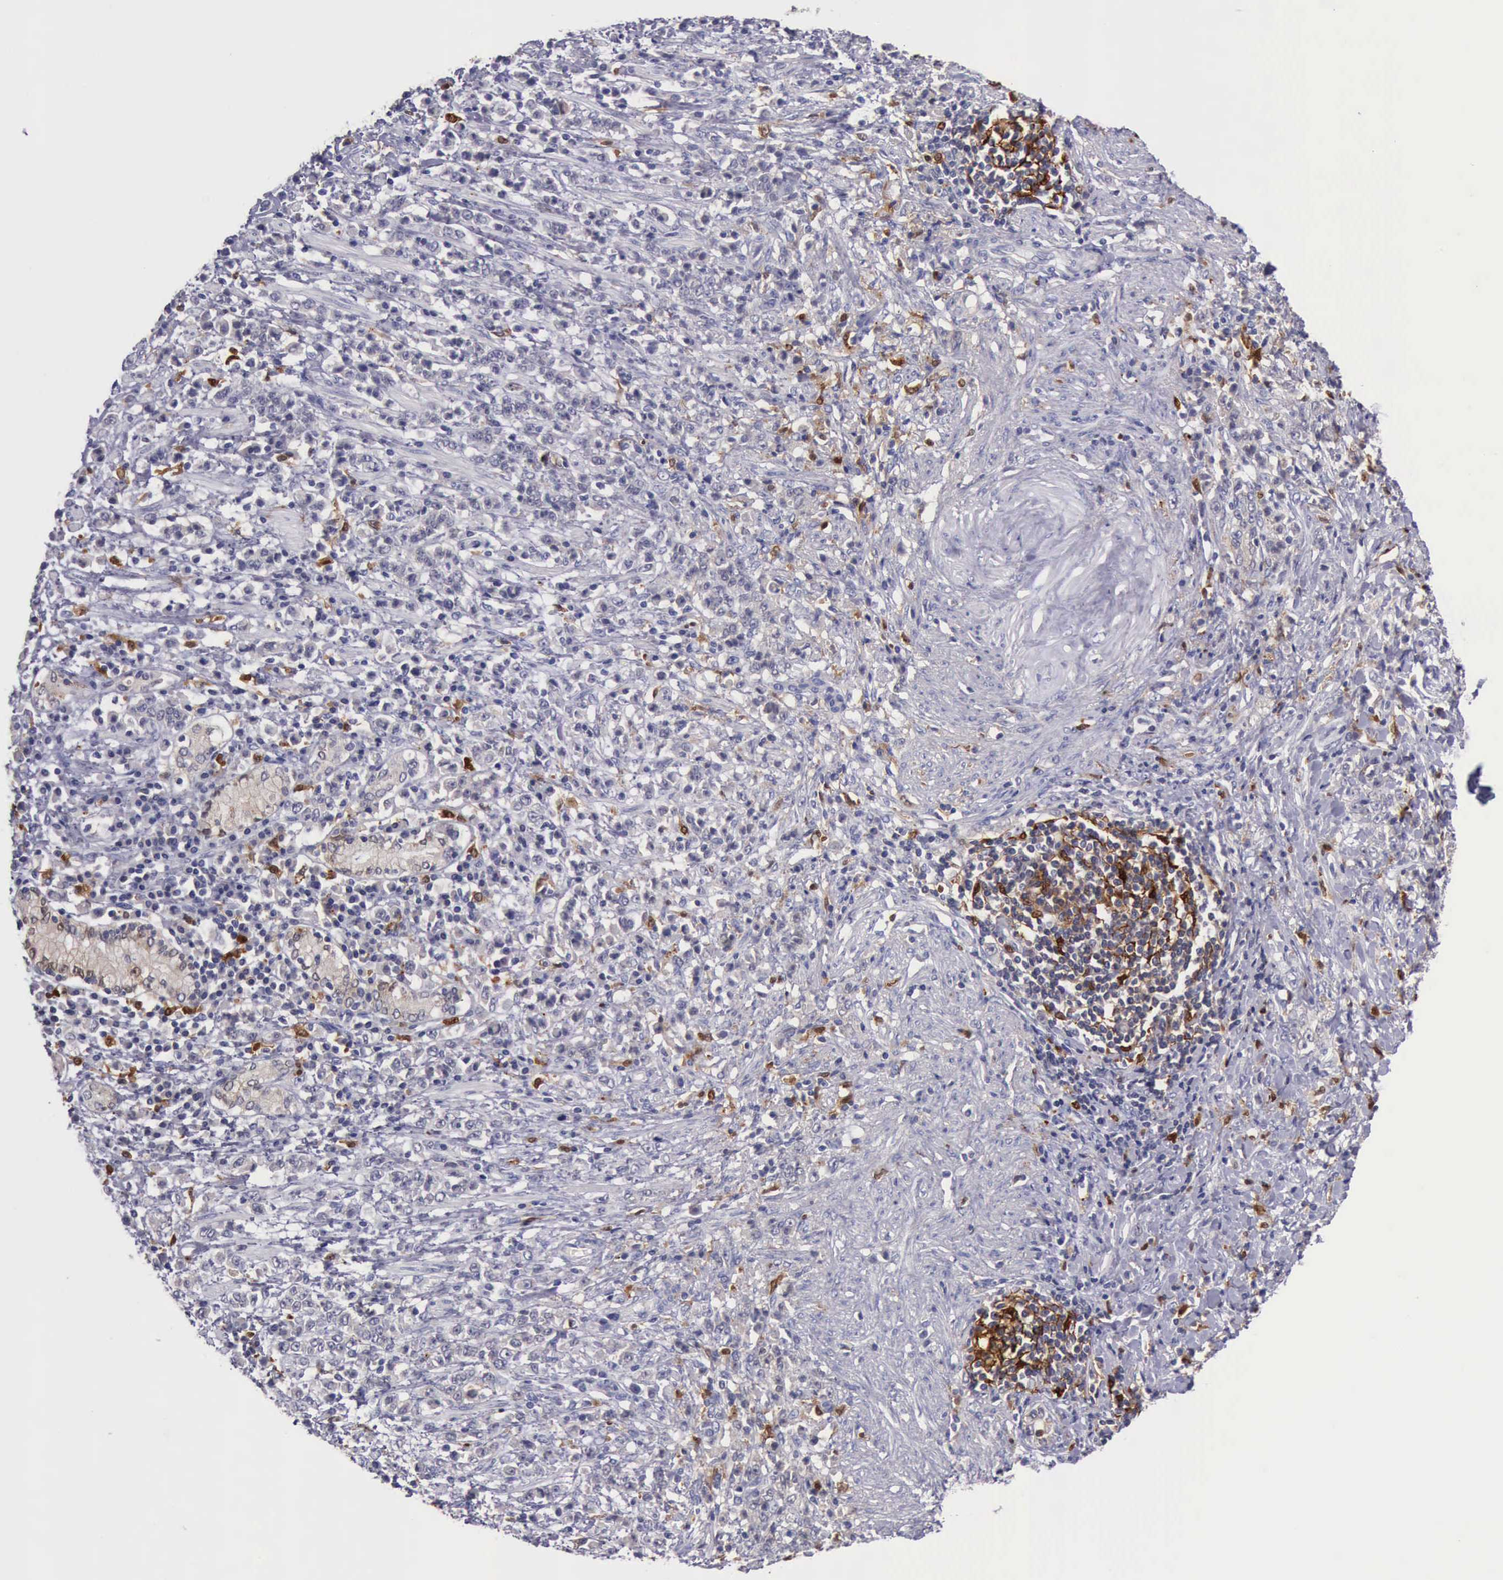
{"staining": {"intensity": "negative", "quantity": "none", "location": "none"}, "tissue": "stomach cancer", "cell_type": "Tumor cells", "image_type": "cancer", "snomed": [{"axis": "morphology", "description": "Adenocarcinoma, NOS"}, {"axis": "topography", "description": "Stomach, lower"}], "caption": "An immunohistochemistry image of adenocarcinoma (stomach) is shown. There is no staining in tumor cells of adenocarcinoma (stomach). (Brightfield microscopy of DAB IHC at high magnification).", "gene": "CSTA", "patient": {"sex": "male", "age": 88}}